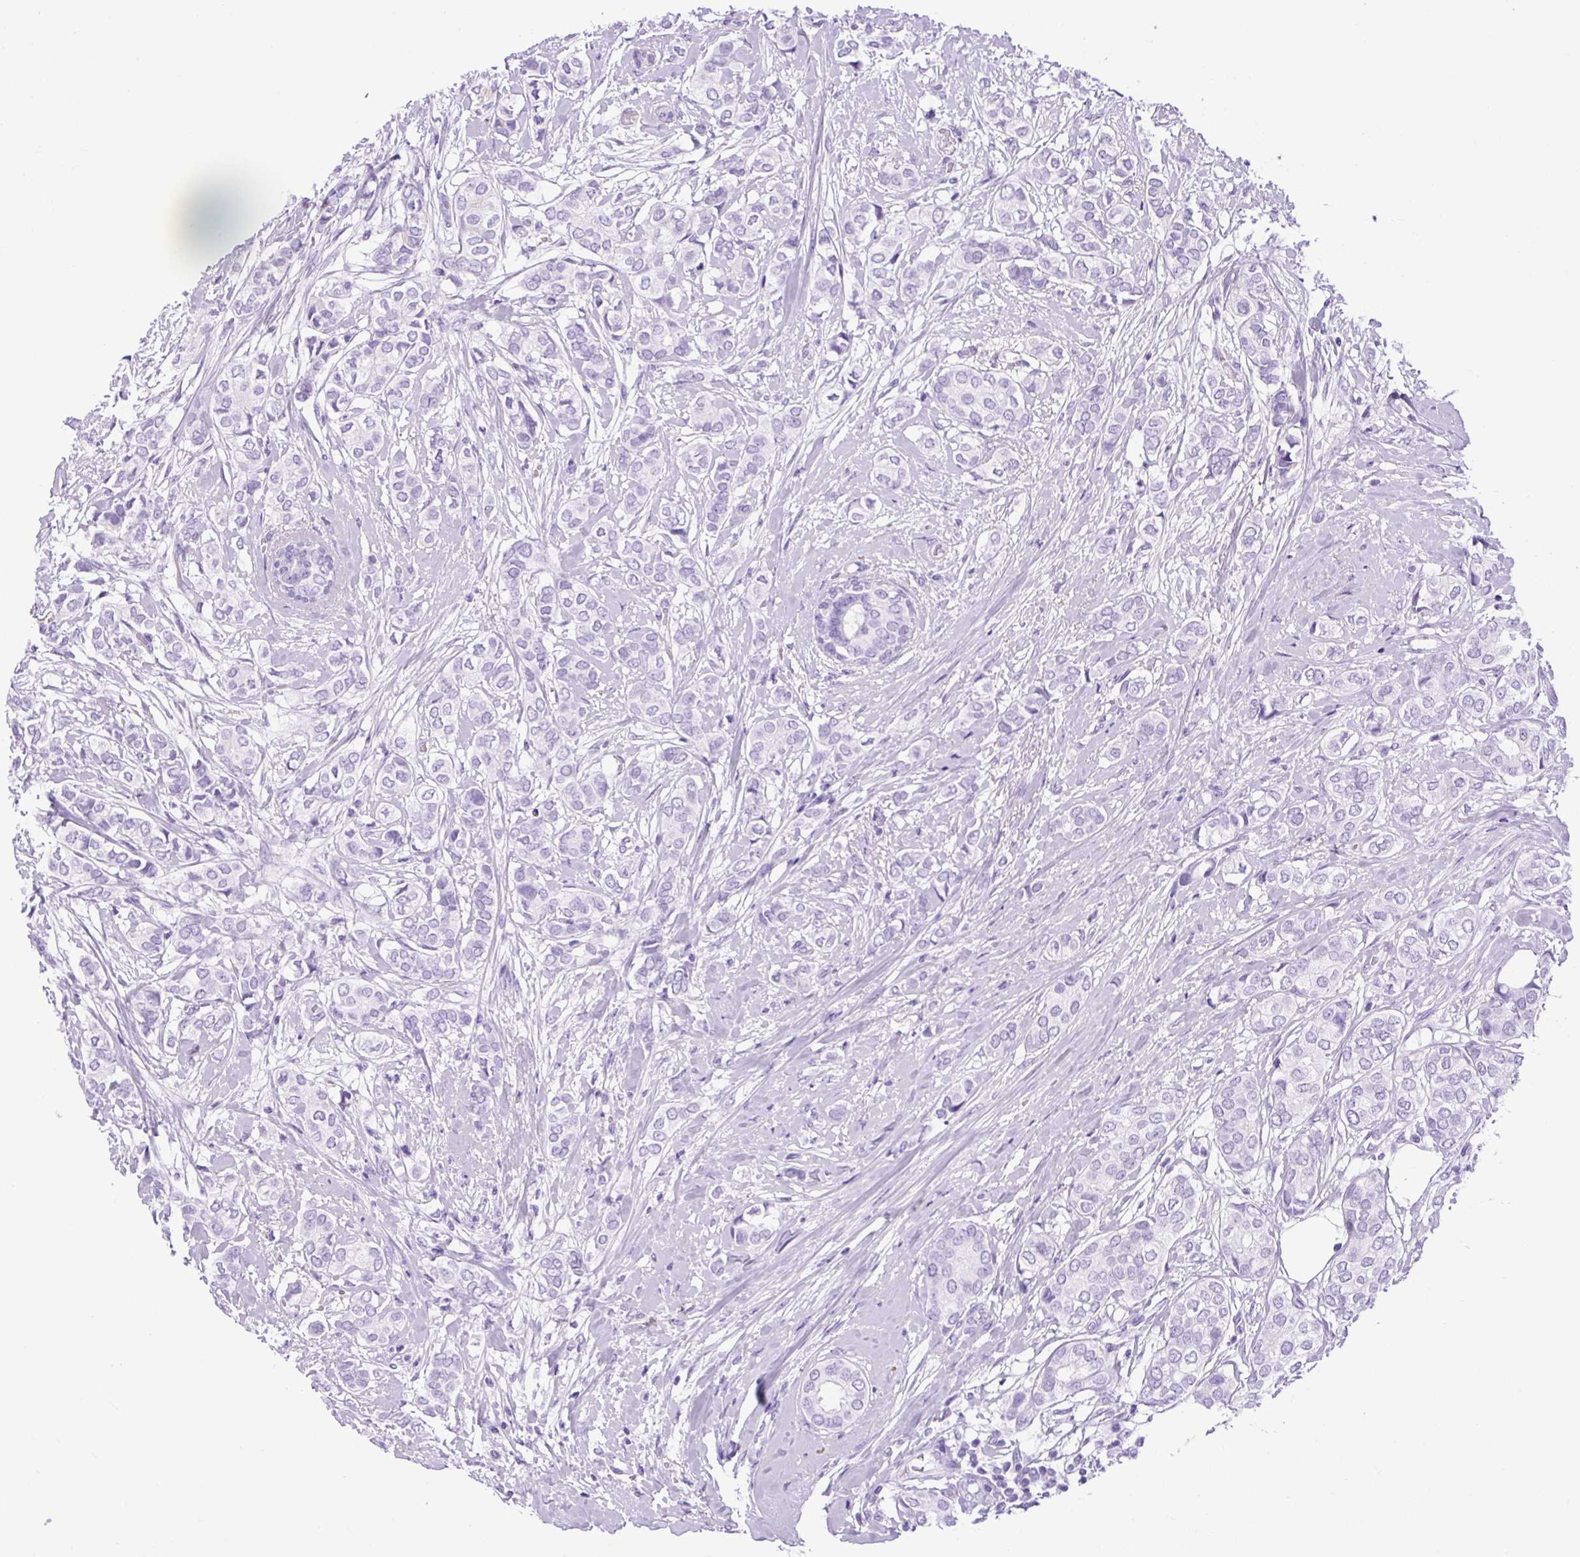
{"staining": {"intensity": "negative", "quantity": "none", "location": "none"}, "tissue": "breast cancer", "cell_type": "Tumor cells", "image_type": "cancer", "snomed": [{"axis": "morphology", "description": "Duct carcinoma"}, {"axis": "topography", "description": "Breast"}], "caption": "This photomicrograph is of intraductal carcinoma (breast) stained with IHC to label a protein in brown with the nuclei are counter-stained blue. There is no positivity in tumor cells.", "gene": "VWA7", "patient": {"sex": "female", "age": 73}}